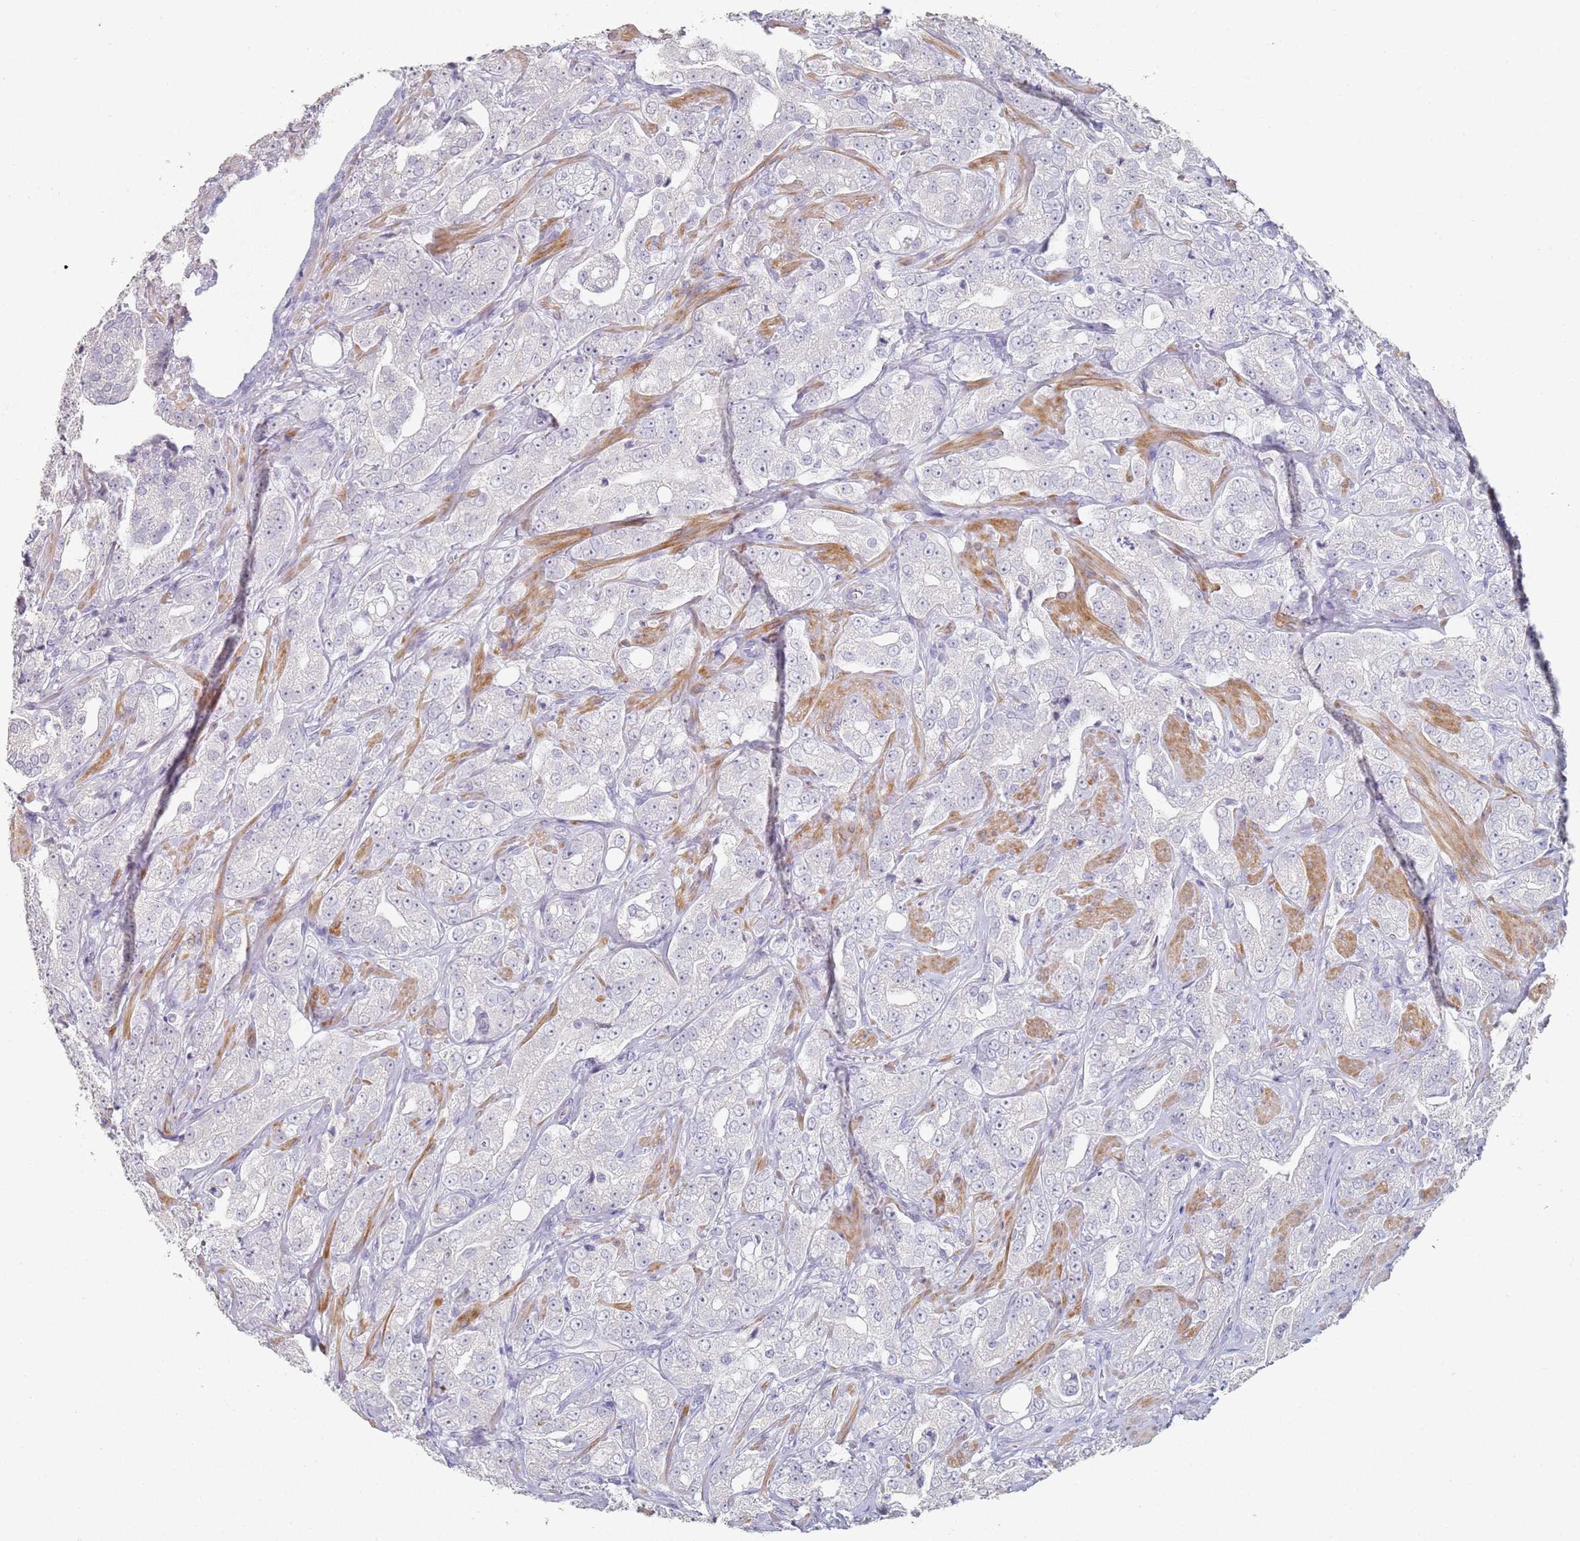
{"staining": {"intensity": "negative", "quantity": "none", "location": "none"}, "tissue": "prostate cancer", "cell_type": "Tumor cells", "image_type": "cancer", "snomed": [{"axis": "morphology", "description": "Adenocarcinoma, Low grade"}, {"axis": "topography", "description": "Prostate"}], "caption": "The micrograph shows no staining of tumor cells in prostate low-grade adenocarcinoma.", "gene": "DNAH11", "patient": {"sex": "male", "age": 67}}